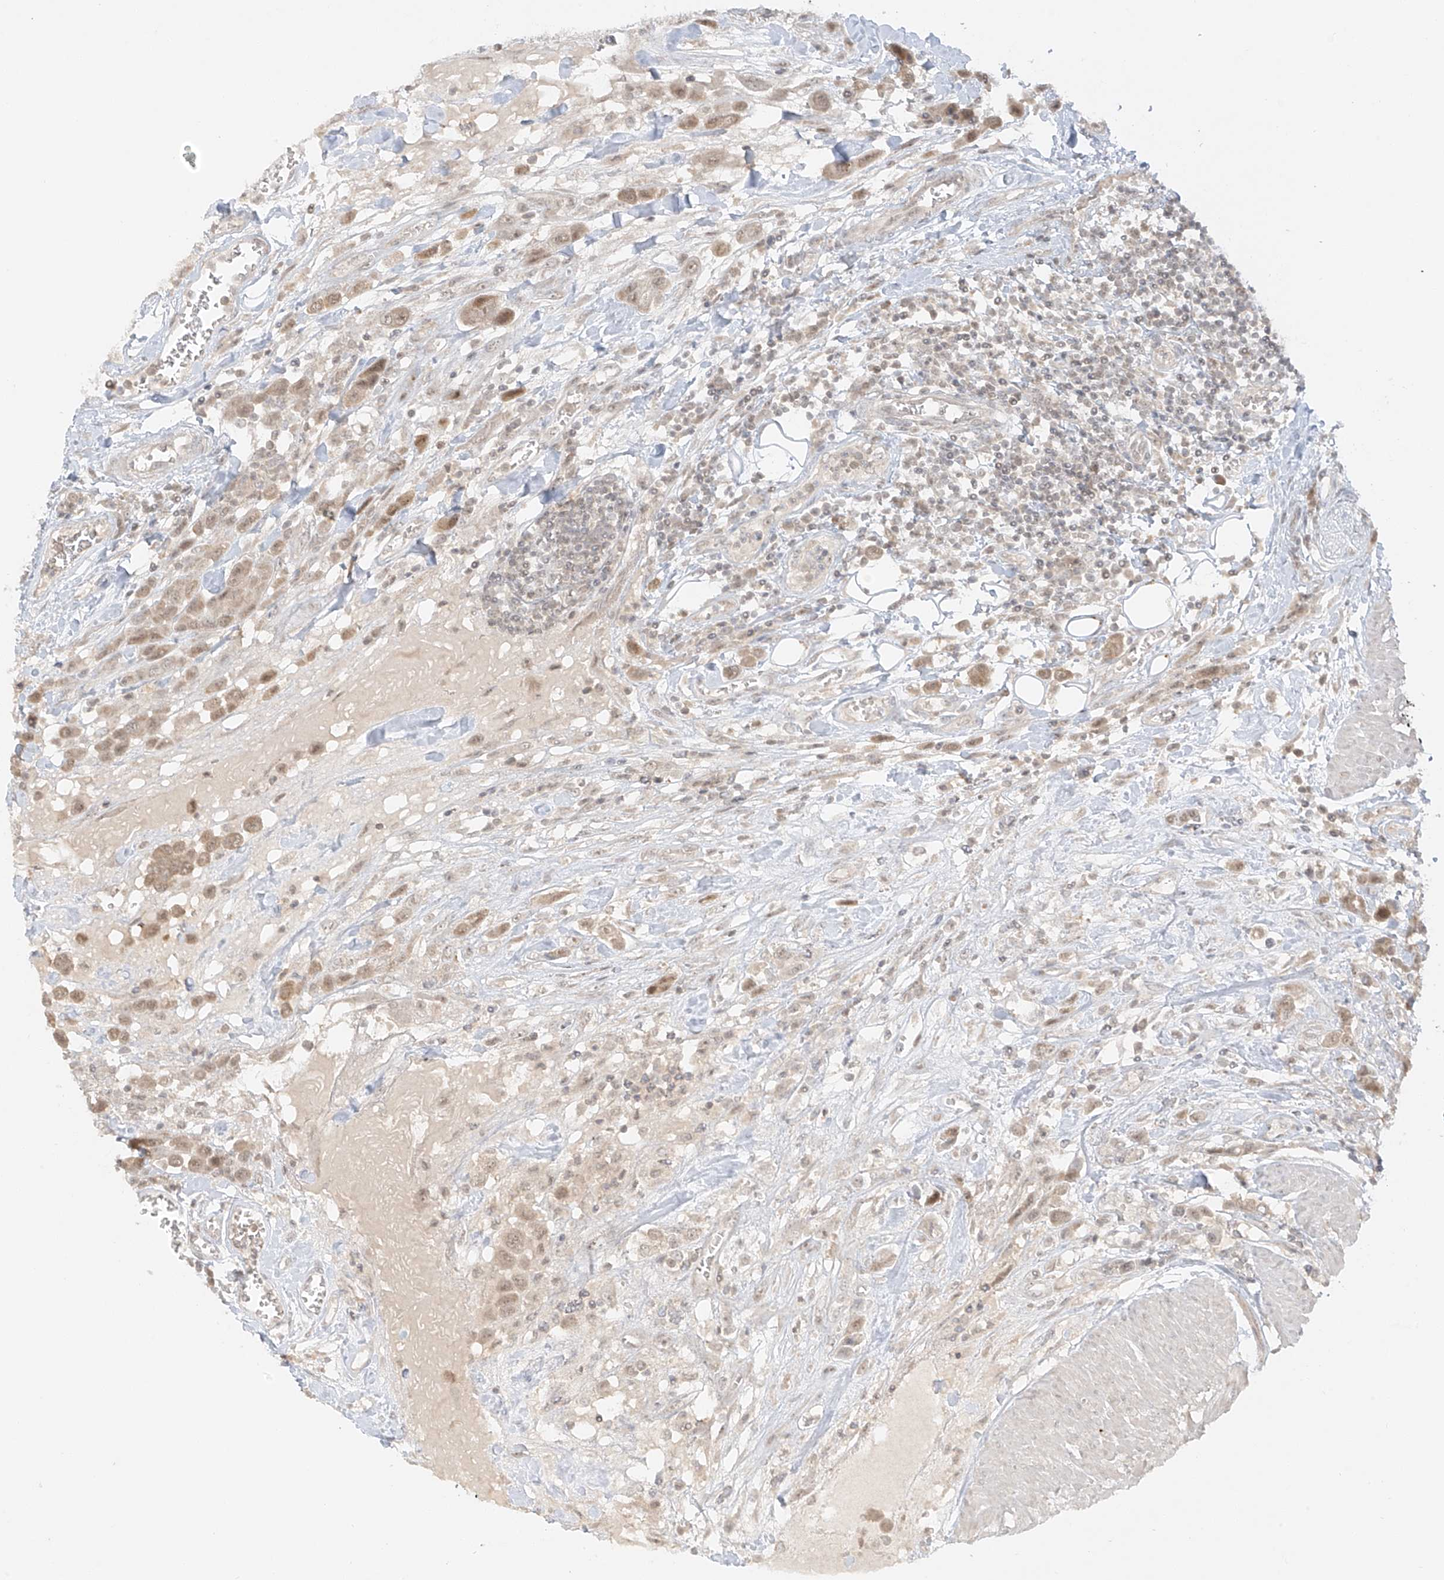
{"staining": {"intensity": "moderate", "quantity": ">75%", "location": "cytoplasmic/membranous"}, "tissue": "urothelial cancer", "cell_type": "Tumor cells", "image_type": "cancer", "snomed": [{"axis": "morphology", "description": "Urothelial carcinoma, High grade"}, {"axis": "topography", "description": "Urinary bladder"}], "caption": "Brown immunohistochemical staining in human urothelial cancer displays moderate cytoplasmic/membranous expression in approximately >75% of tumor cells. (Brightfield microscopy of DAB IHC at high magnification).", "gene": "MIPEP", "patient": {"sex": "male", "age": 50}}